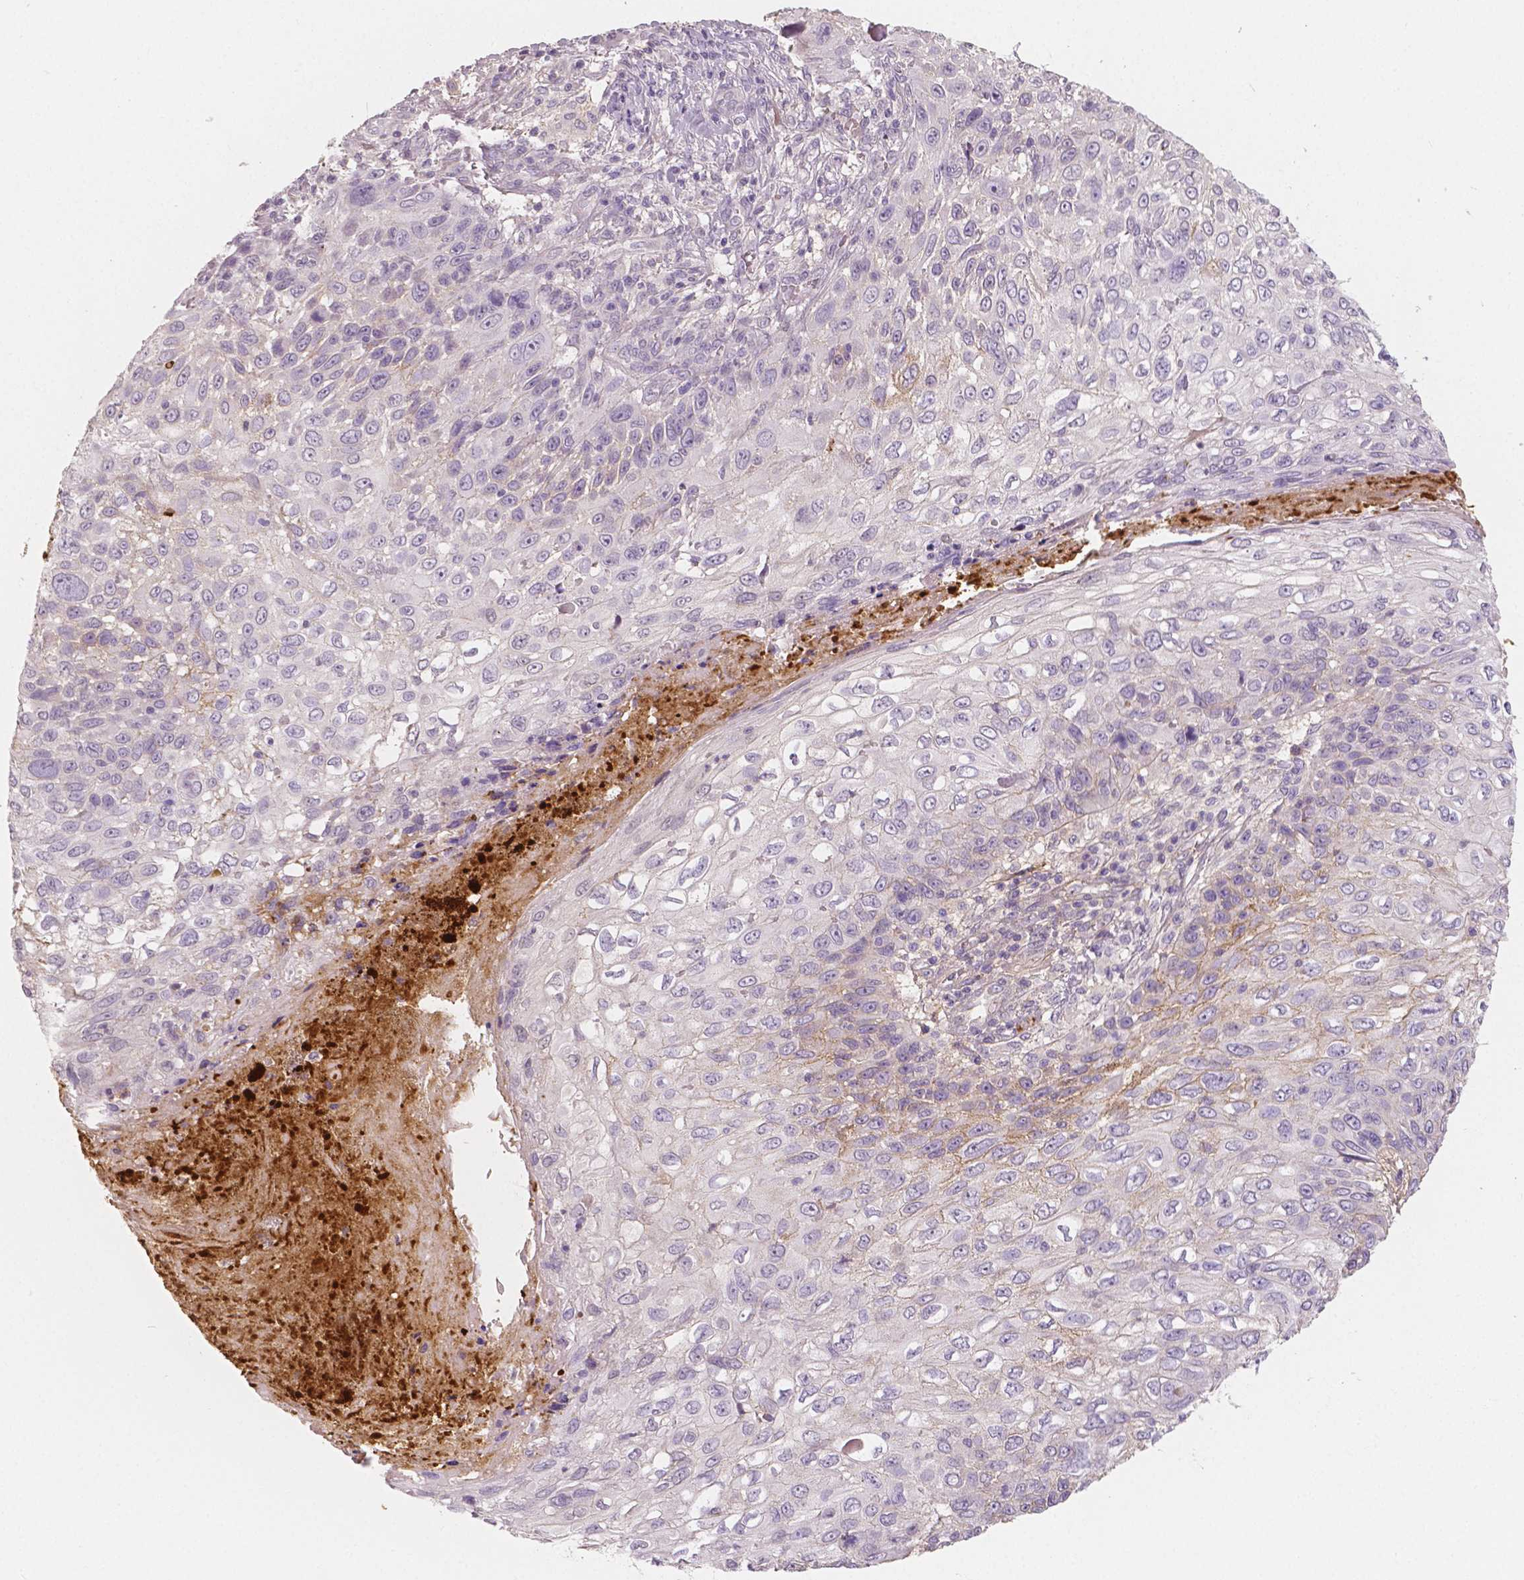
{"staining": {"intensity": "negative", "quantity": "none", "location": "none"}, "tissue": "skin cancer", "cell_type": "Tumor cells", "image_type": "cancer", "snomed": [{"axis": "morphology", "description": "Squamous cell carcinoma, NOS"}, {"axis": "topography", "description": "Skin"}], "caption": "An image of skin cancer (squamous cell carcinoma) stained for a protein shows no brown staining in tumor cells.", "gene": "APOA4", "patient": {"sex": "male", "age": 92}}